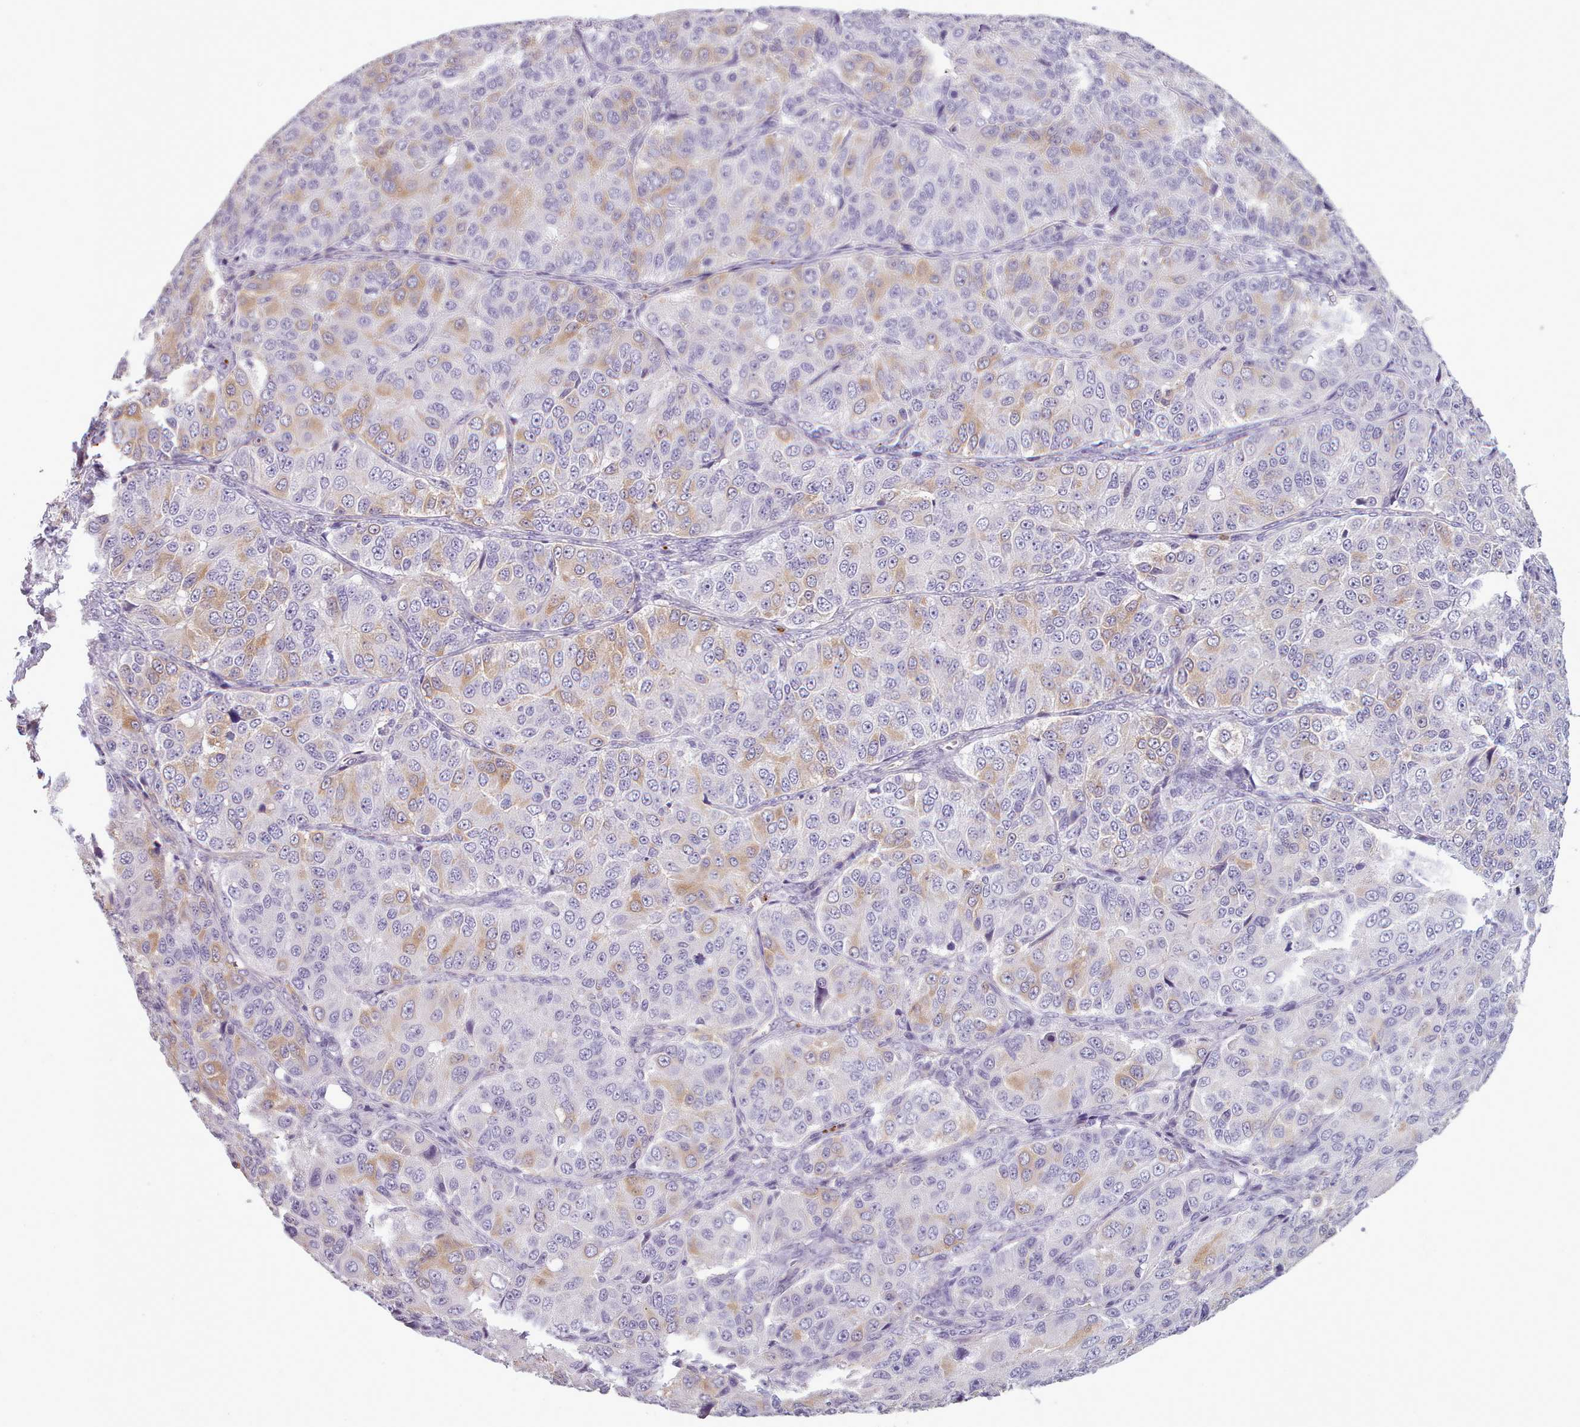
{"staining": {"intensity": "weak", "quantity": "25%-75%", "location": "cytoplasmic/membranous"}, "tissue": "ovarian cancer", "cell_type": "Tumor cells", "image_type": "cancer", "snomed": [{"axis": "morphology", "description": "Carcinoma, endometroid"}, {"axis": "topography", "description": "Ovary"}], "caption": "Ovarian cancer stained for a protein (brown) demonstrates weak cytoplasmic/membranous positive positivity in approximately 25%-75% of tumor cells.", "gene": "NDST2", "patient": {"sex": "female", "age": 51}}